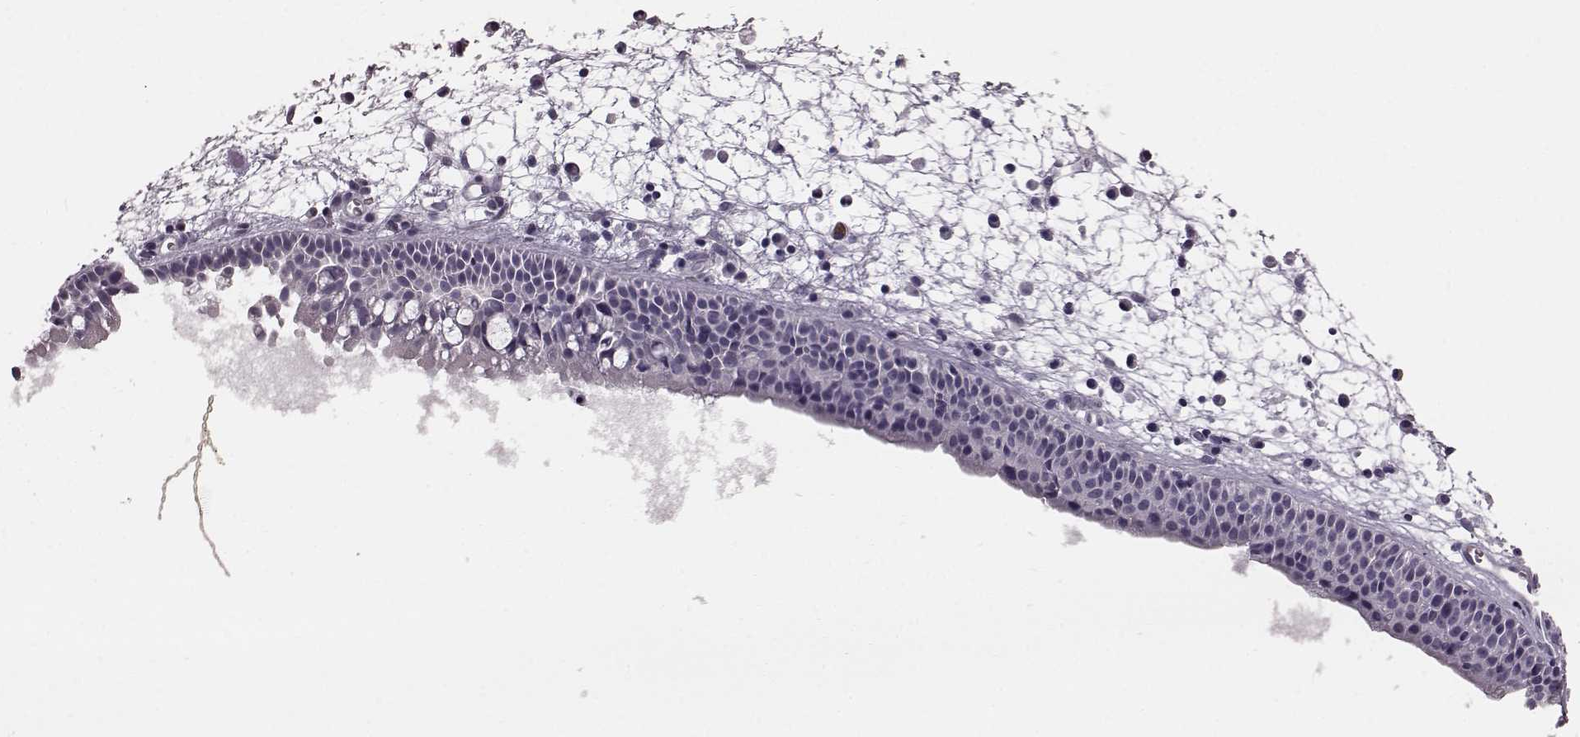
{"staining": {"intensity": "negative", "quantity": "none", "location": "none"}, "tissue": "nasopharynx", "cell_type": "Respiratory epithelial cells", "image_type": "normal", "snomed": [{"axis": "morphology", "description": "Normal tissue, NOS"}, {"axis": "topography", "description": "Nasopharynx"}], "caption": "Protein analysis of unremarkable nasopharynx displays no significant positivity in respiratory epithelial cells.", "gene": "TCHHL1", "patient": {"sex": "male", "age": 61}}